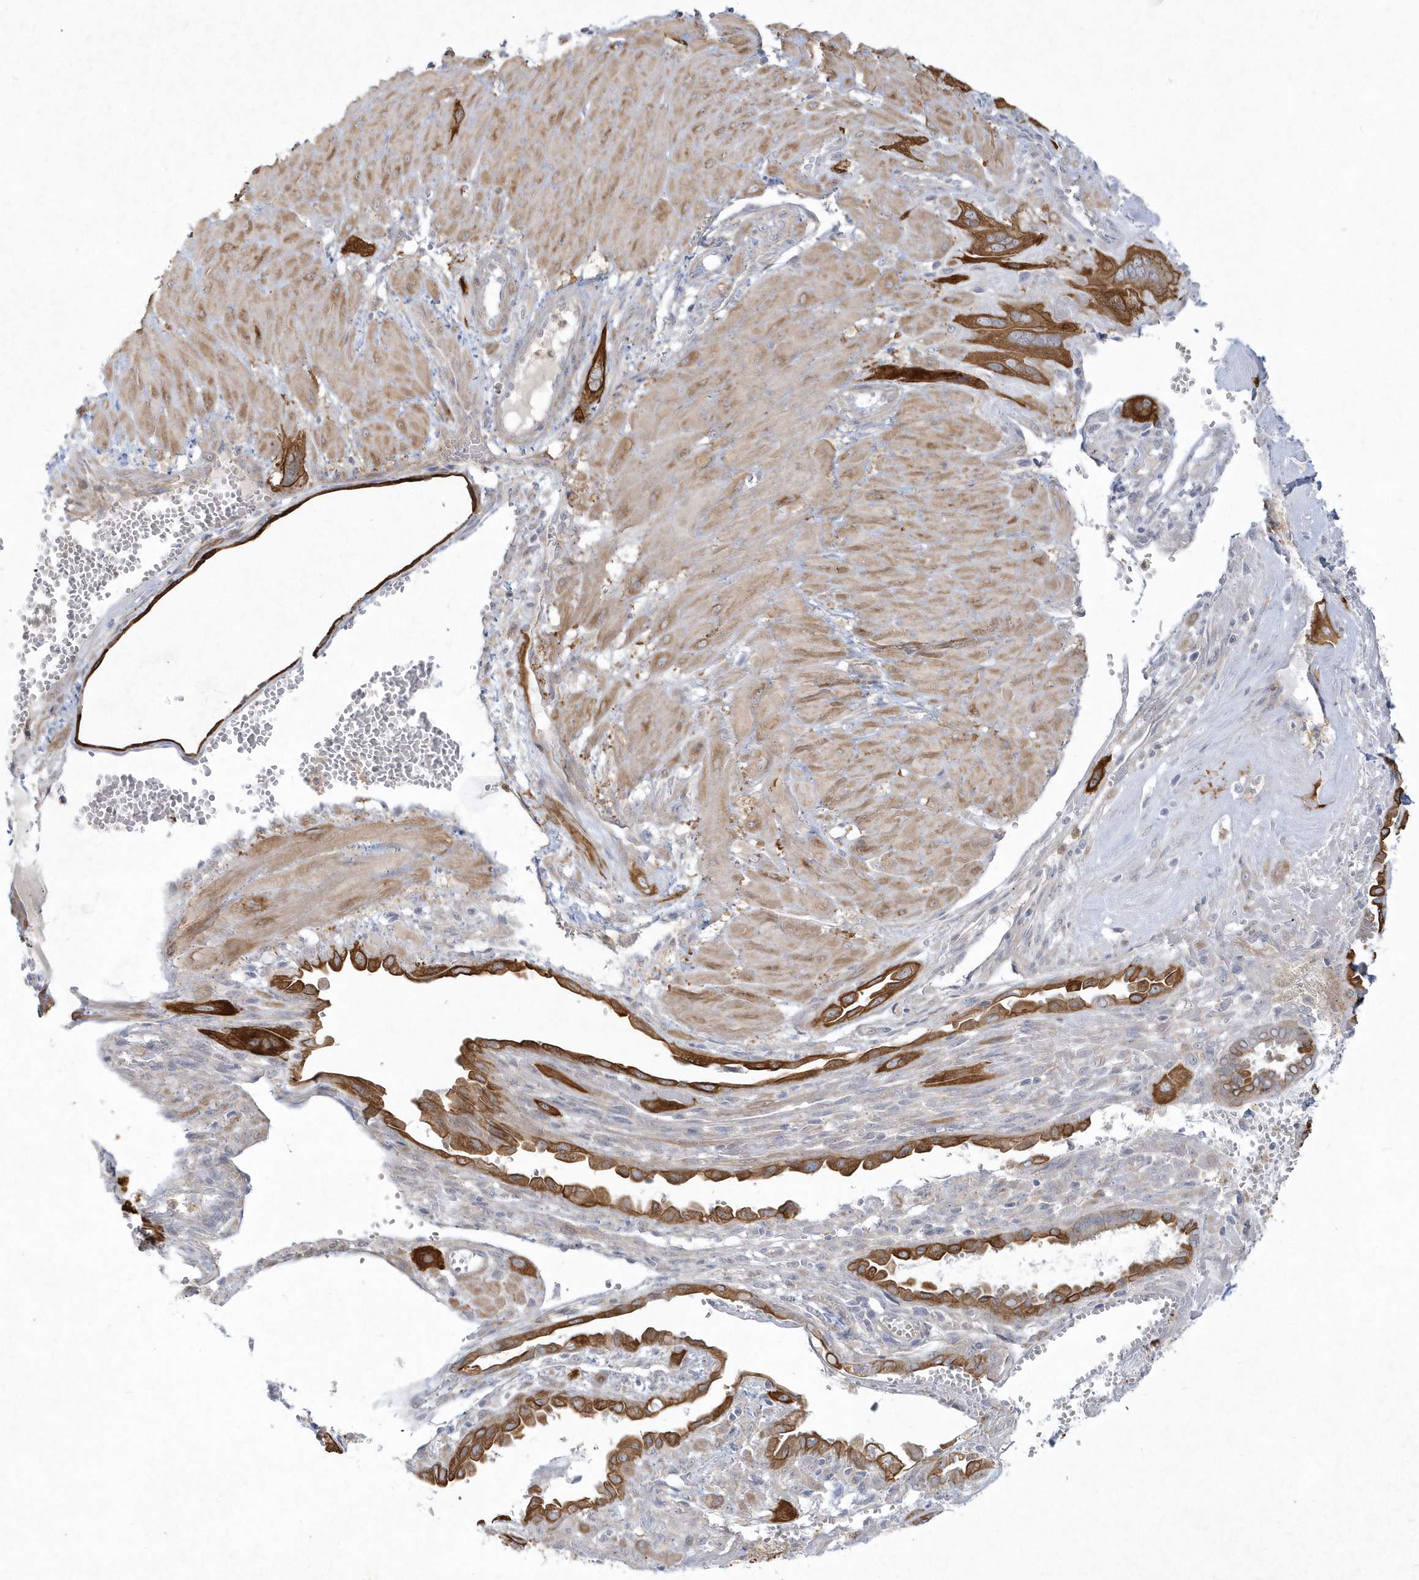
{"staining": {"intensity": "strong", "quantity": ">75%", "location": "cytoplasmic/membranous"}, "tissue": "cervical cancer", "cell_type": "Tumor cells", "image_type": "cancer", "snomed": [{"axis": "morphology", "description": "Squamous cell carcinoma, NOS"}, {"axis": "topography", "description": "Cervix"}], "caption": "Protein staining exhibits strong cytoplasmic/membranous positivity in approximately >75% of tumor cells in squamous cell carcinoma (cervical).", "gene": "LARS1", "patient": {"sex": "female", "age": 34}}